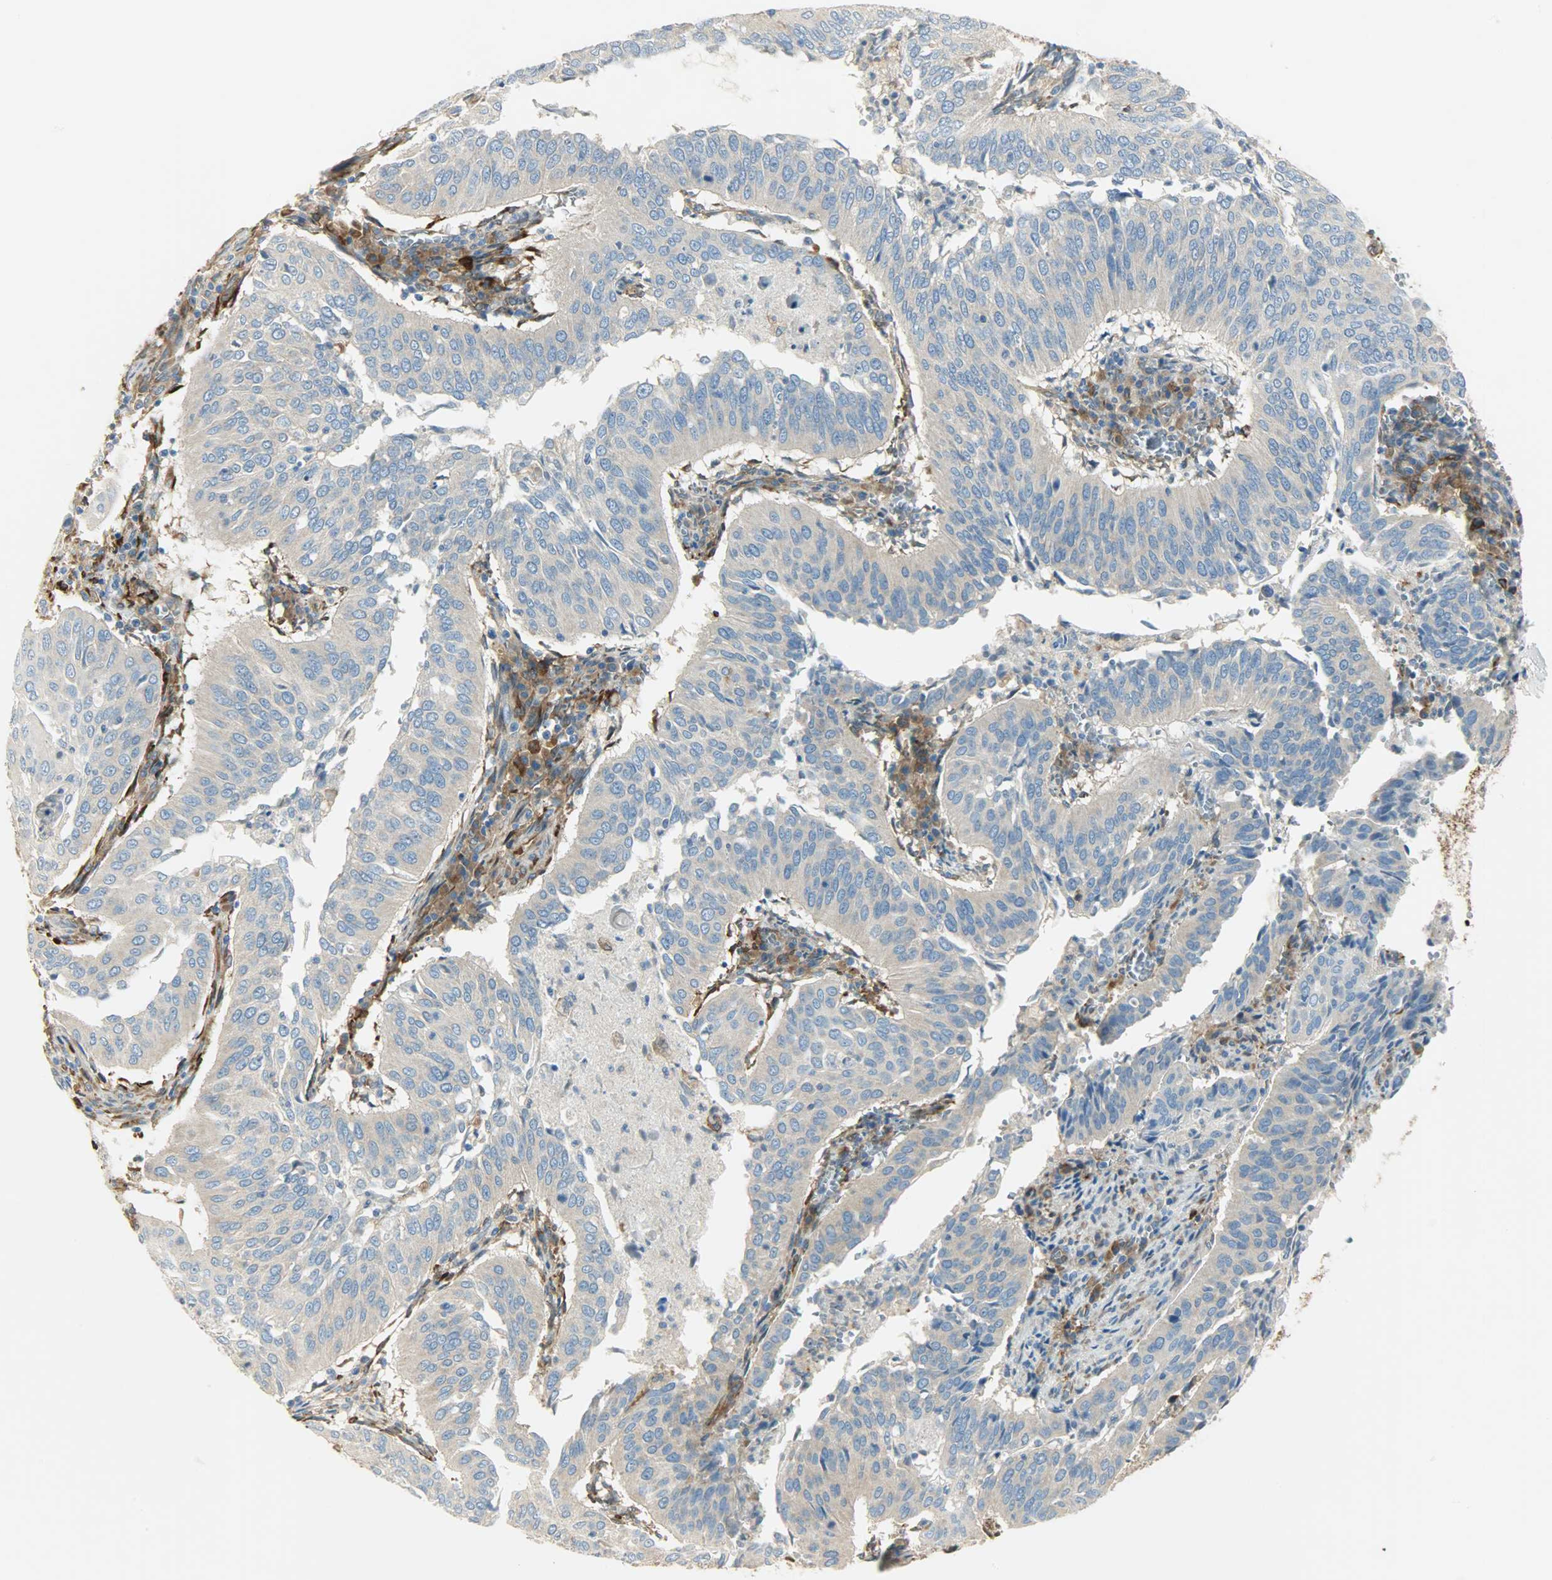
{"staining": {"intensity": "moderate", "quantity": "<25%", "location": "cytoplasmic/membranous"}, "tissue": "cervical cancer", "cell_type": "Tumor cells", "image_type": "cancer", "snomed": [{"axis": "morphology", "description": "Squamous cell carcinoma, NOS"}, {"axis": "topography", "description": "Cervix"}], "caption": "Immunohistochemistry photomicrograph of neoplastic tissue: human cervical cancer (squamous cell carcinoma) stained using immunohistochemistry (IHC) demonstrates low levels of moderate protein expression localized specifically in the cytoplasmic/membranous of tumor cells, appearing as a cytoplasmic/membranous brown color.", "gene": "WARS1", "patient": {"sex": "female", "age": 39}}